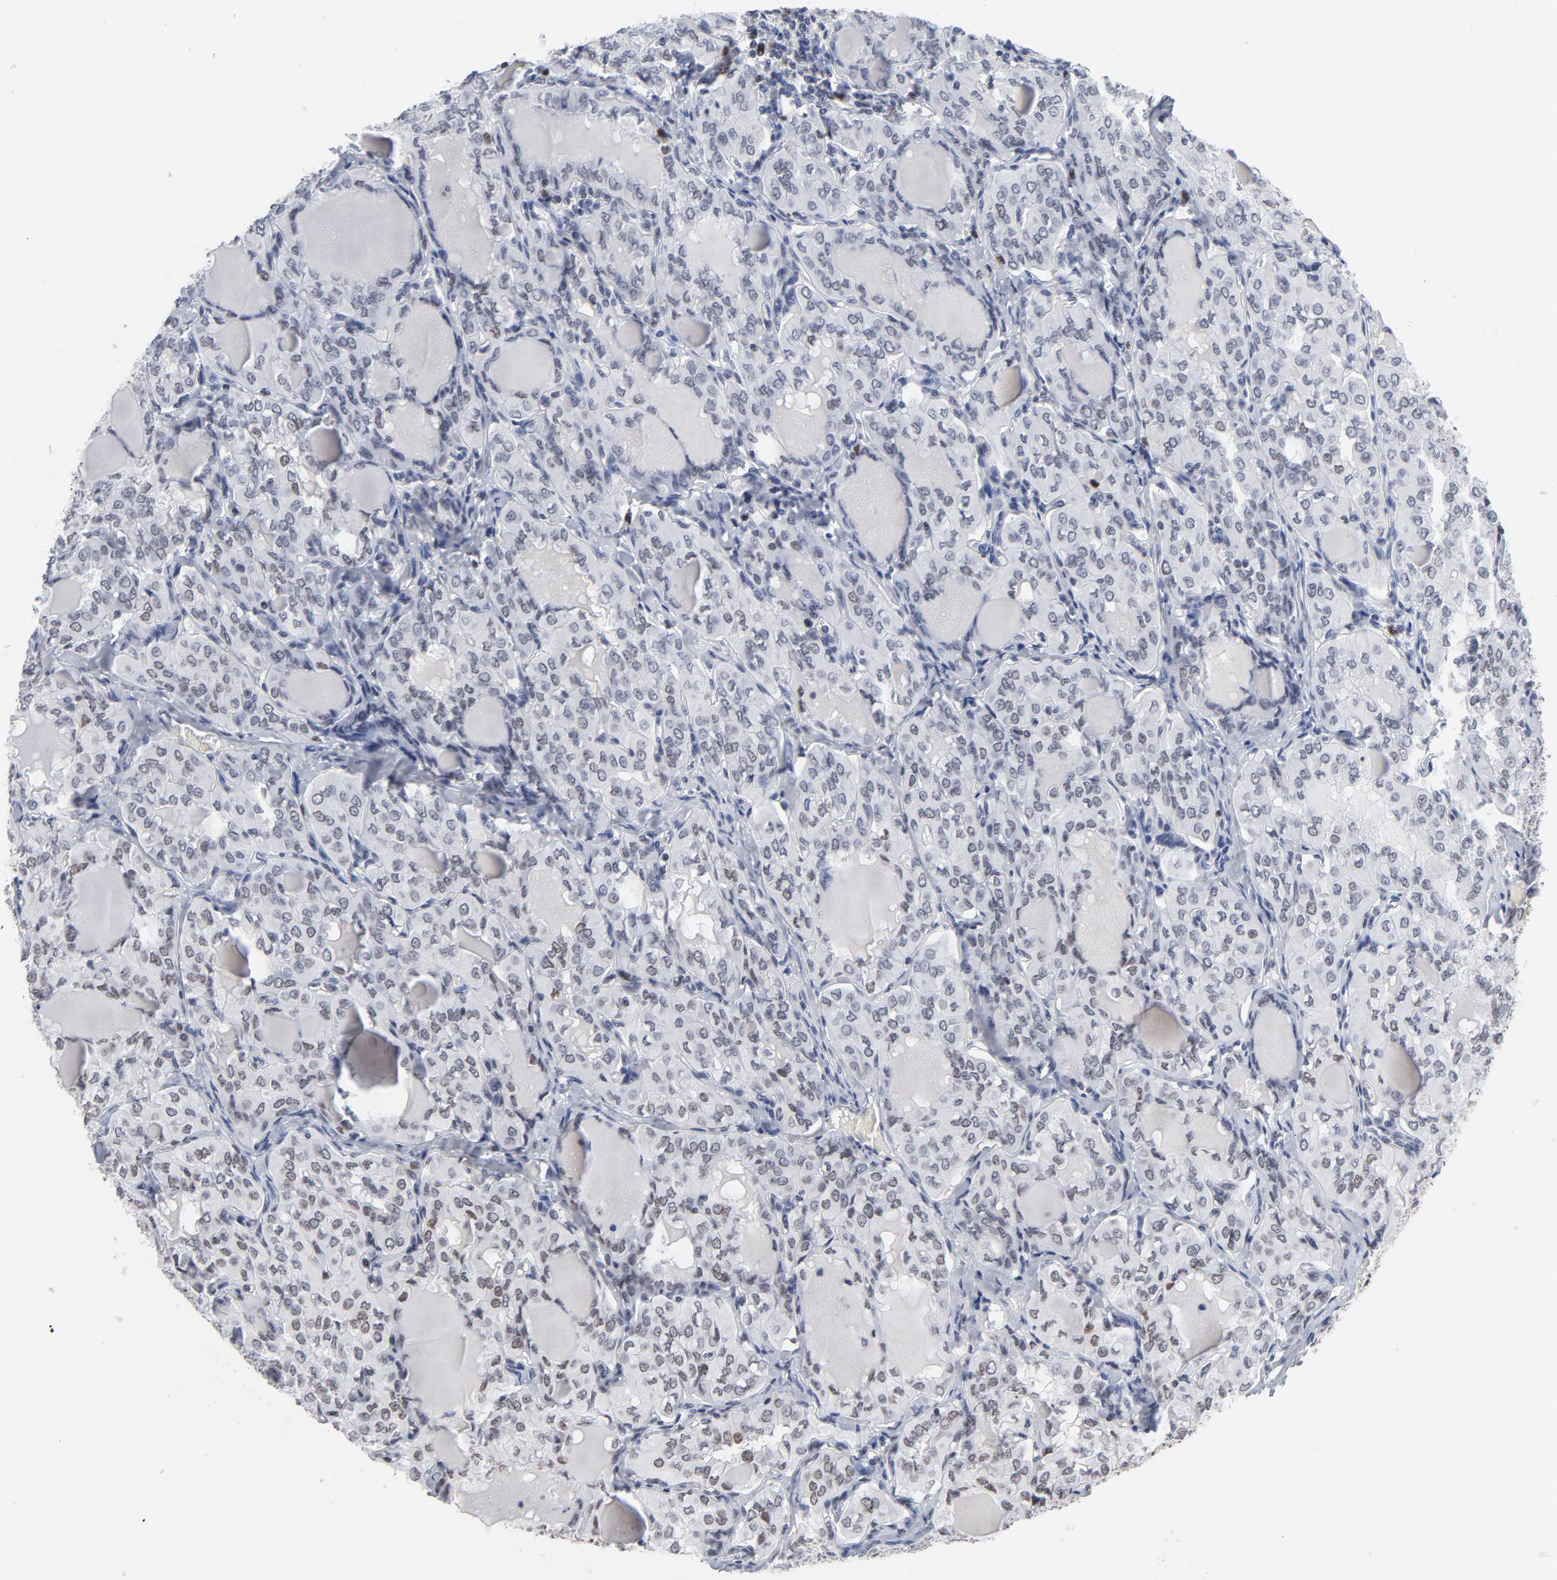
{"staining": {"intensity": "negative", "quantity": "none", "location": "none"}, "tissue": "thyroid cancer", "cell_type": "Tumor cells", "image_type": "cancer", "snomed": [{"axis": "morphology", "description": "Papillary adenocarcinoma, NOS"}, {"axis": "topography", "description": "Thyroid gland"}], "caption": "Papillary adenocarcinoma (thyroid) stained for a protein using IHC reveals no expression tumor cells.", "gene": "RFC4", "patient": {"sex": "male", "age": 20}}